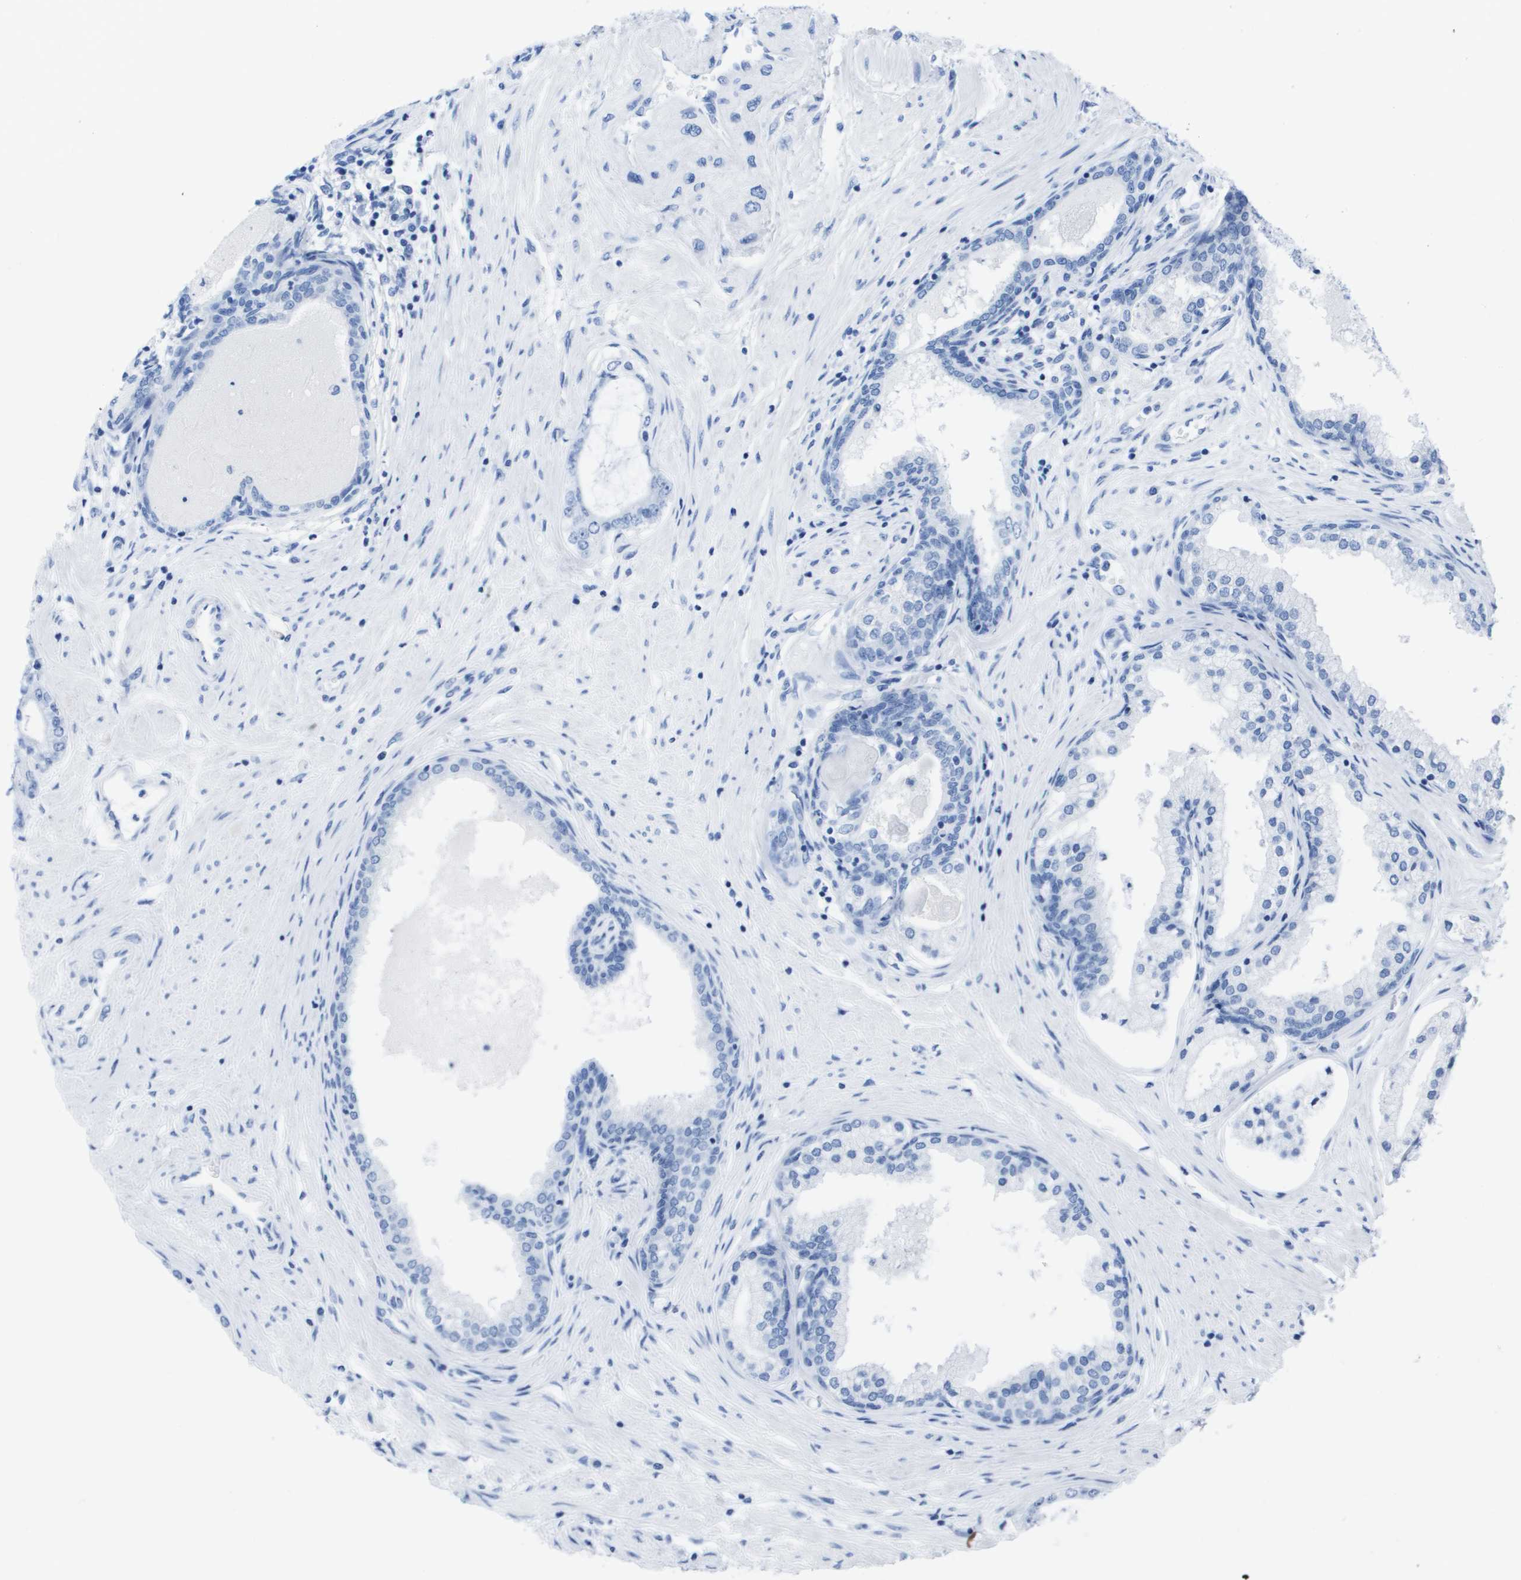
{"staining": {"intensity": "negative", "quantity": "none", "location": "none"}, "tissue": "prostate cancer", "cell_type": "Tumor cells", "image_type": "cancer", "snomed": [{"axis": "morphology", "description": "Adenocarcinoma, Low grade"}, {"axis": "topography", "description": "Prostate"}], "caption": "Prostate cancer (adenocarcinoma (low-grade)) was stained to show a protein in brown. There is no significant positivity in tumor cells.", "gene": "KCNA3", "patient": {"sex": "male", "age": 63}}